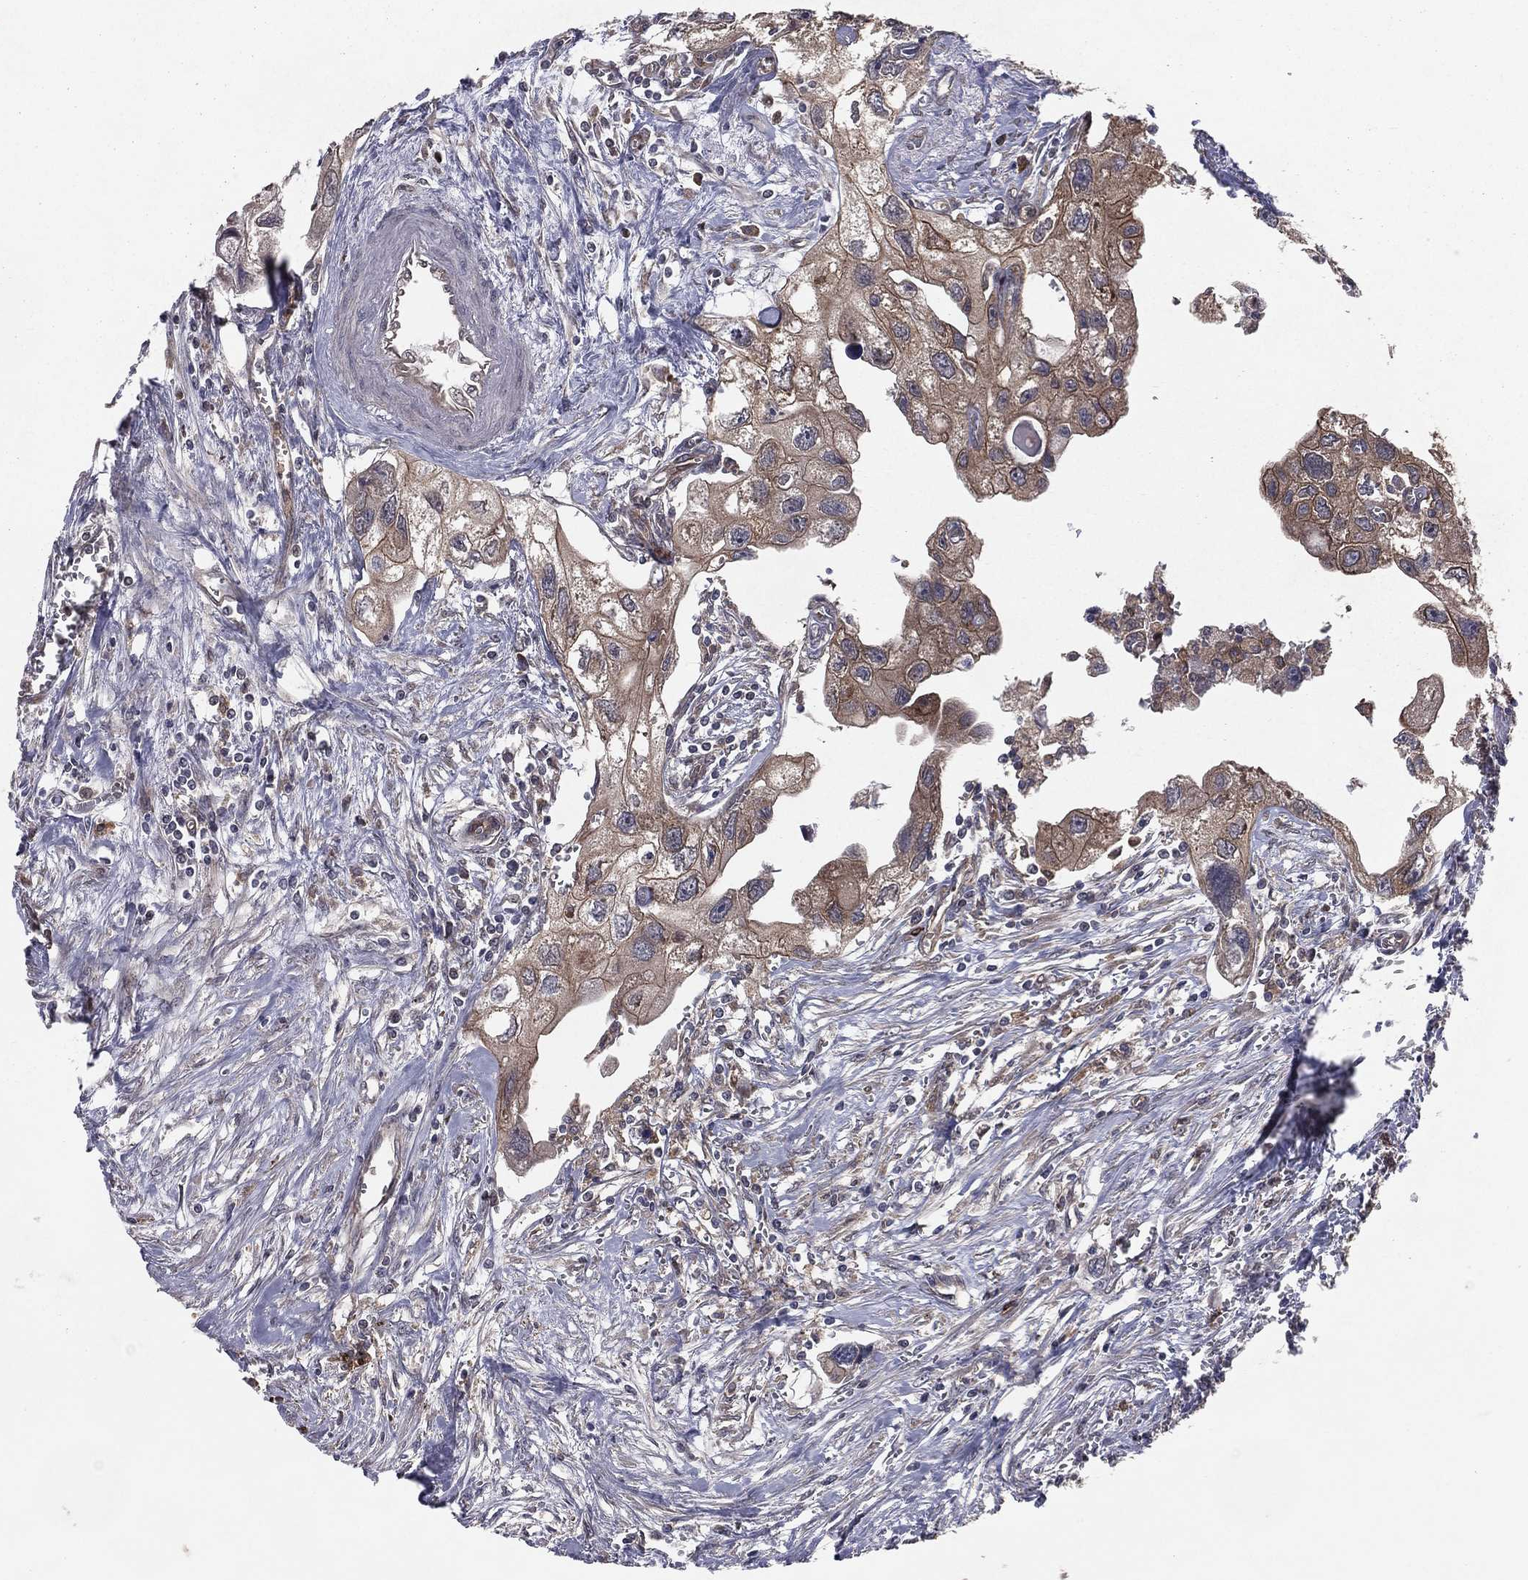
{"staining": {"intensity": "moderate", "quantity": "<25%", "location": "cytoplasmic/membranous"}, "tissue": "urothelial cancer", "cell_type": "Tumor cells", "image_type": "cancer", "snomed": [{"axis": "morphology", "description": "Urothelial carcinoma, High grade"}, {"axis": "topography", "description": "Urinary bladder"}], "caption": "A histopathology image showing moderate cytoplasmic/membranous staining in about <25% of tumor cells in high-grade urothelial carcinoma, as visualized by brown immunohistochemical staining.", "gene": "CERT1", "patient": {"sex": "male", "age": 59}}